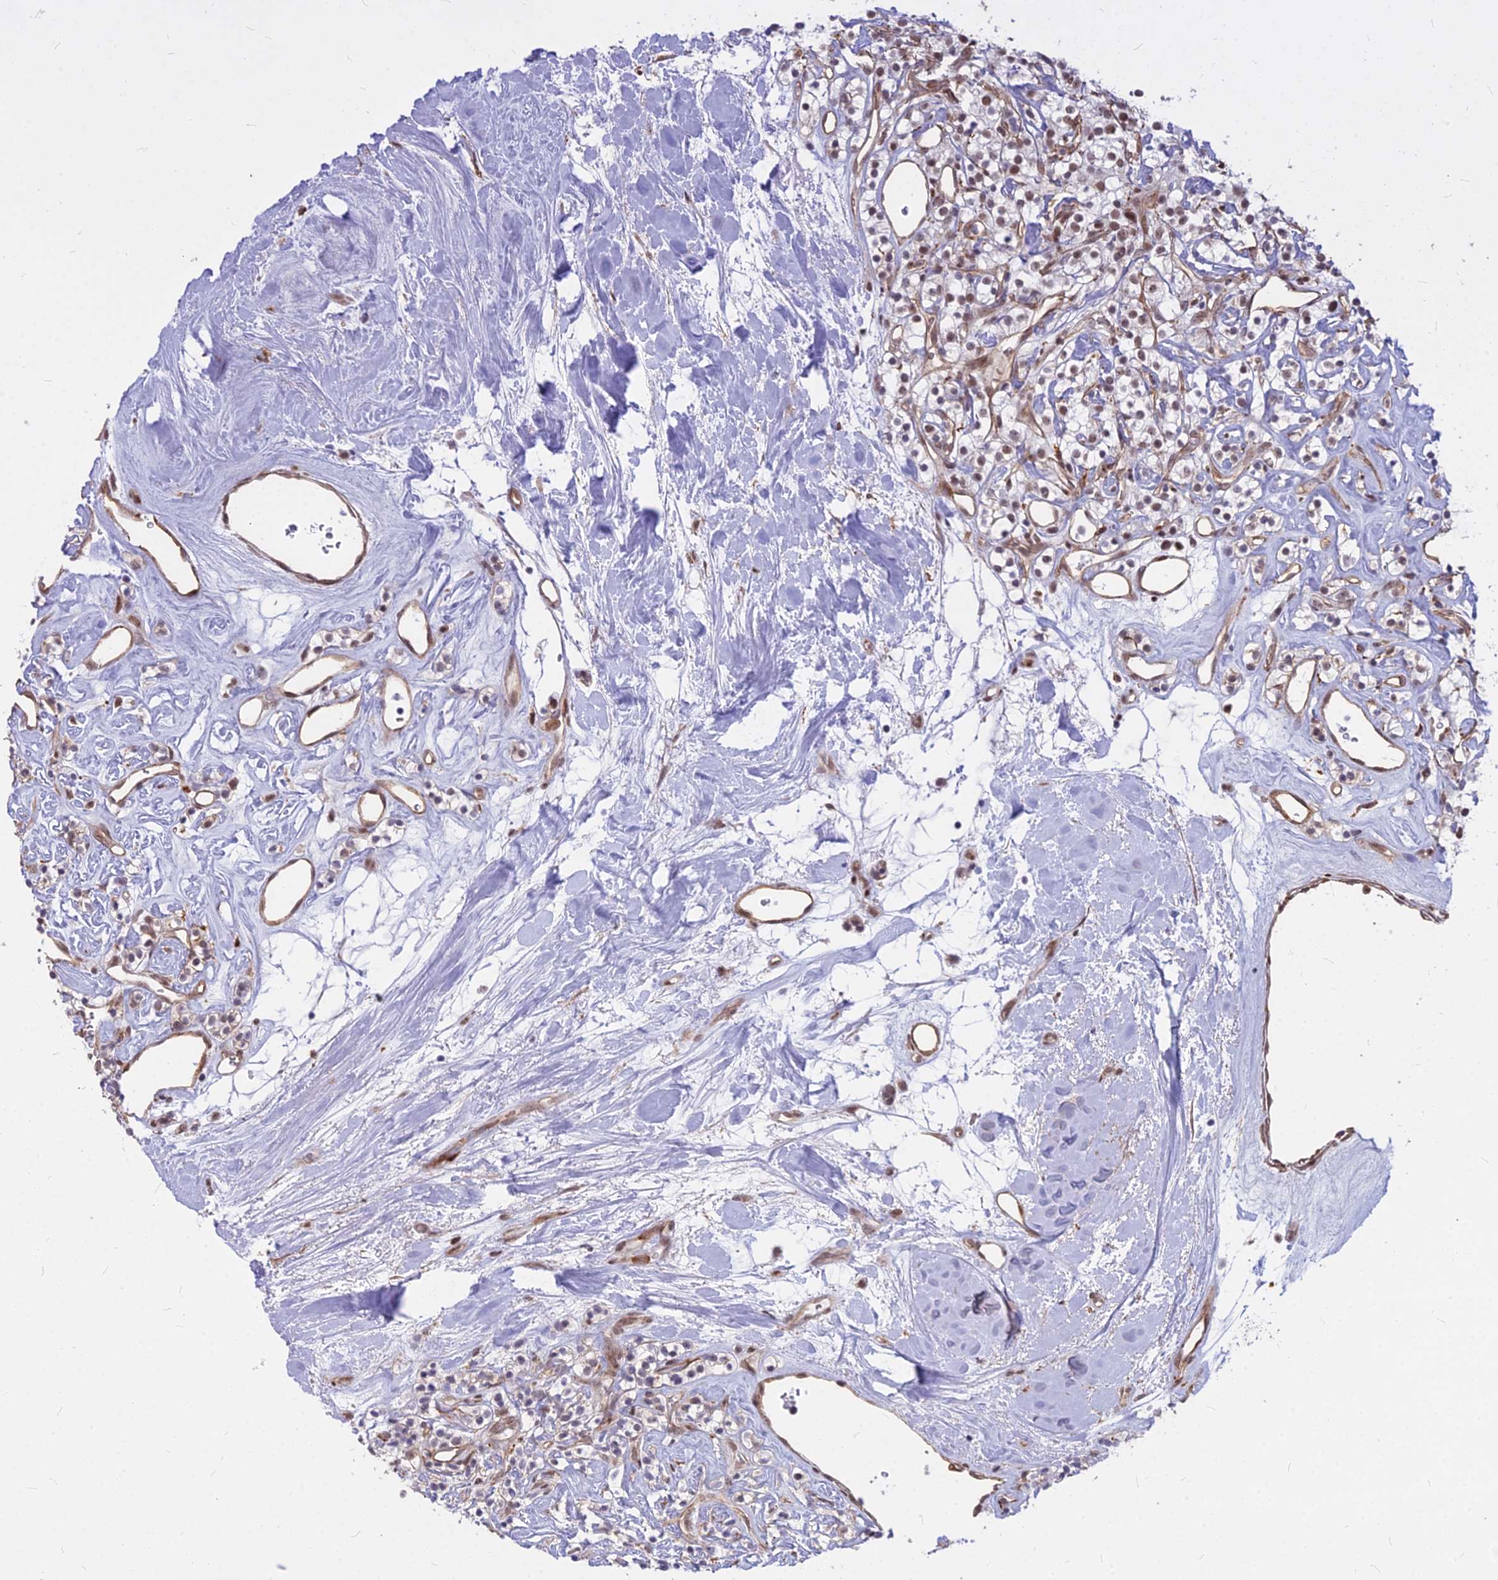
{"staining": {"intensity": "moderate", "quantity": "25%-75%", "location": "nuclear"}, "tissue": "renal cancer", "cell_type": "Tumor cells", "image_type": "cancer", "snomed": [{"axis": "morphology", "description": "Adenocarcinoma, NOS"}, {"axis": "topography", "description": "Kidney"}], "caption": "This is a micrograph of IHC staining of renal adenocarcinoma, which shows moderate expression in the nuclear of tumor cells.", "gene": "ALG10", "patient": {"sex": "male", "age": 77}}